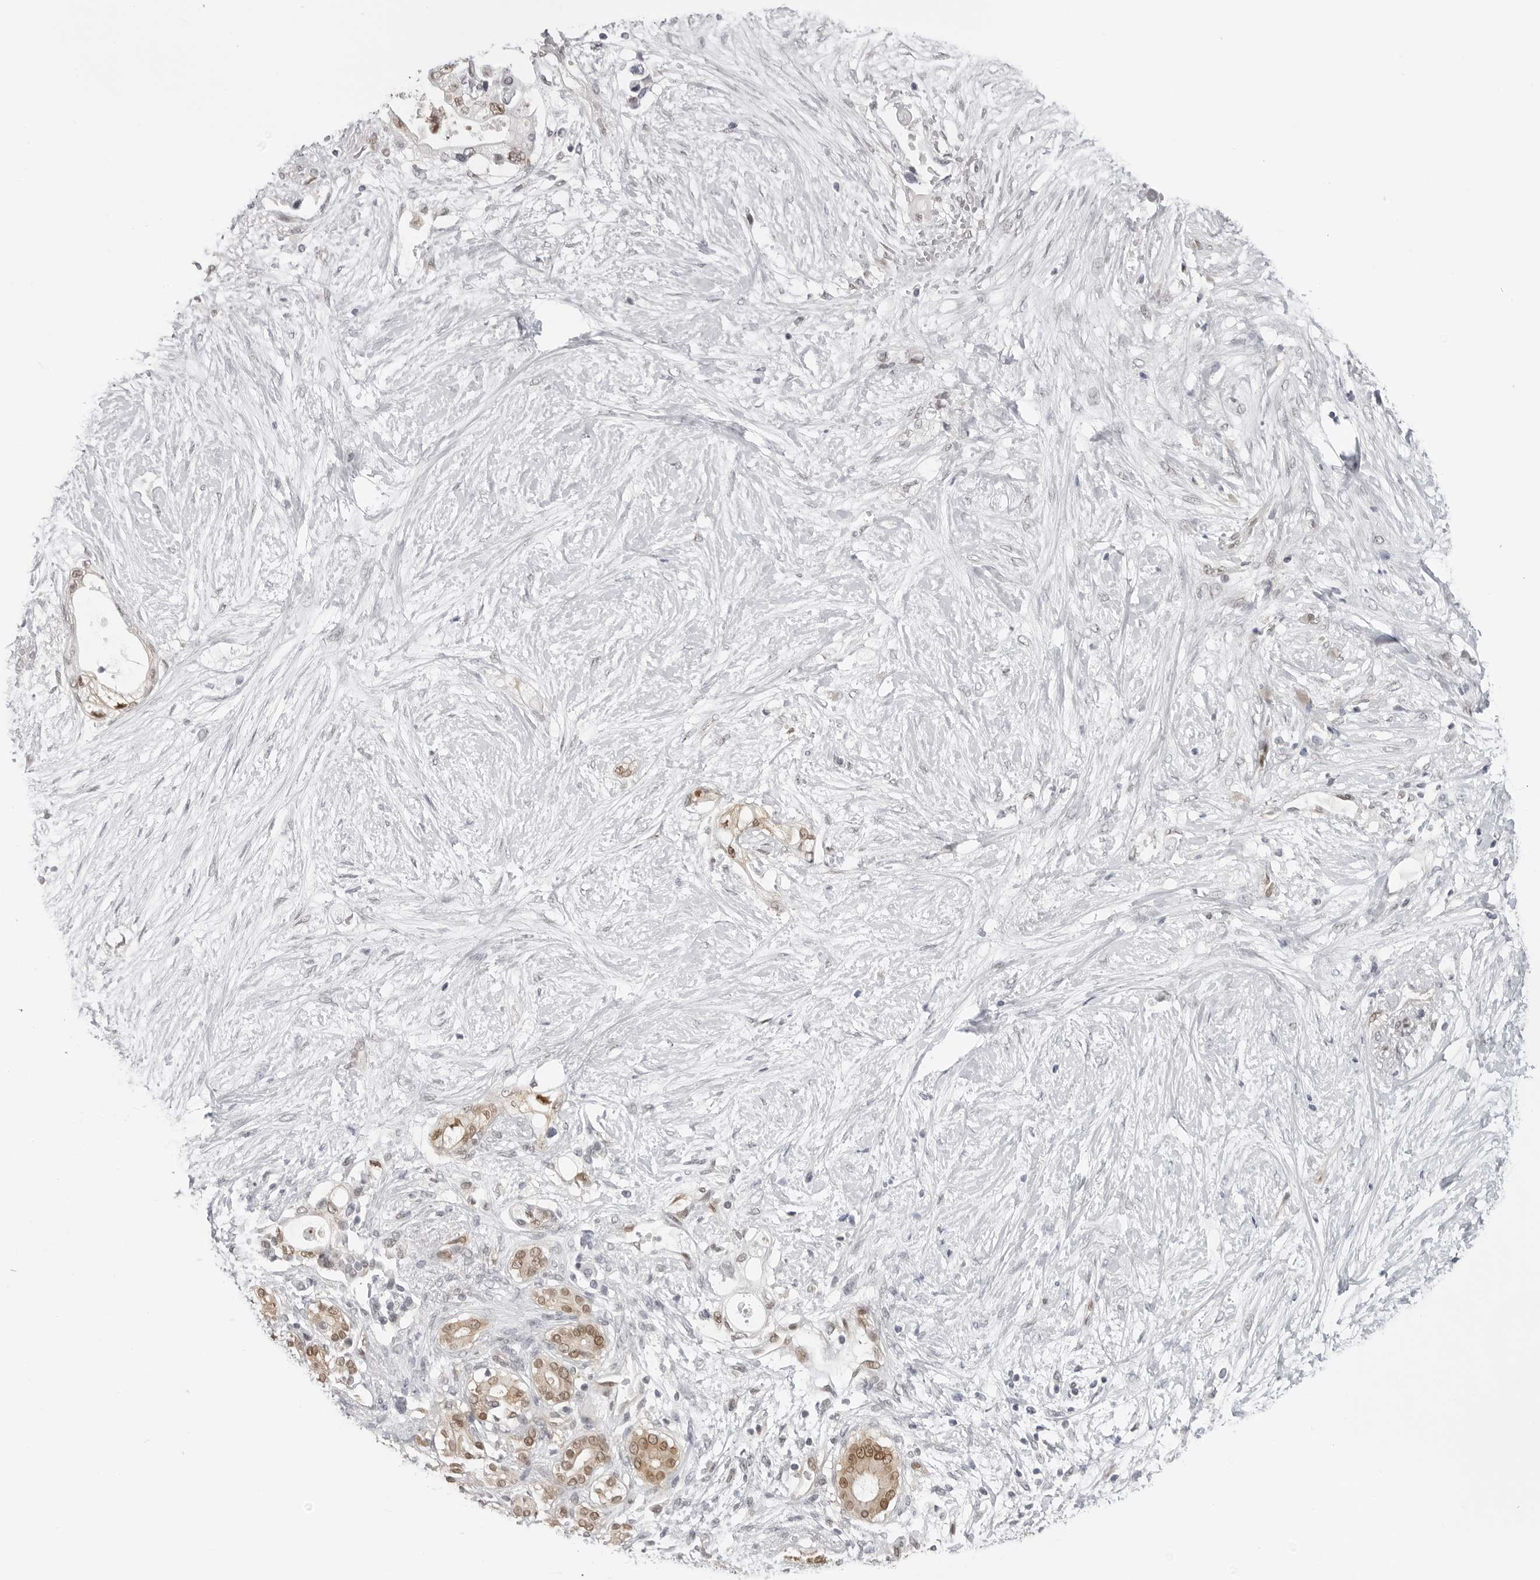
{"staining": {"intensity": "moderate", "quantity": ">75%", "location": "cytoplasmic/membranous,nuclear"}, "tissue": "pancreatic cancer", "cell_type": "Tumor cells", "image_type": "cancer", "snomed": [{"axis": "morphology", "description": "Adenocarcinoma, NOS"}, {"axis": "topography", "description": "Pancreas"}], "caption": "Human pancreatic cancer (adenocarcinoma) stained for a protein (brown) demonstrates moderate cytoplasmic/membranous and nuclear positive positivity in approximately >75% of tumor cells.", "gene": "CASP7", "patient": {"sex": "male", "age": 53}}